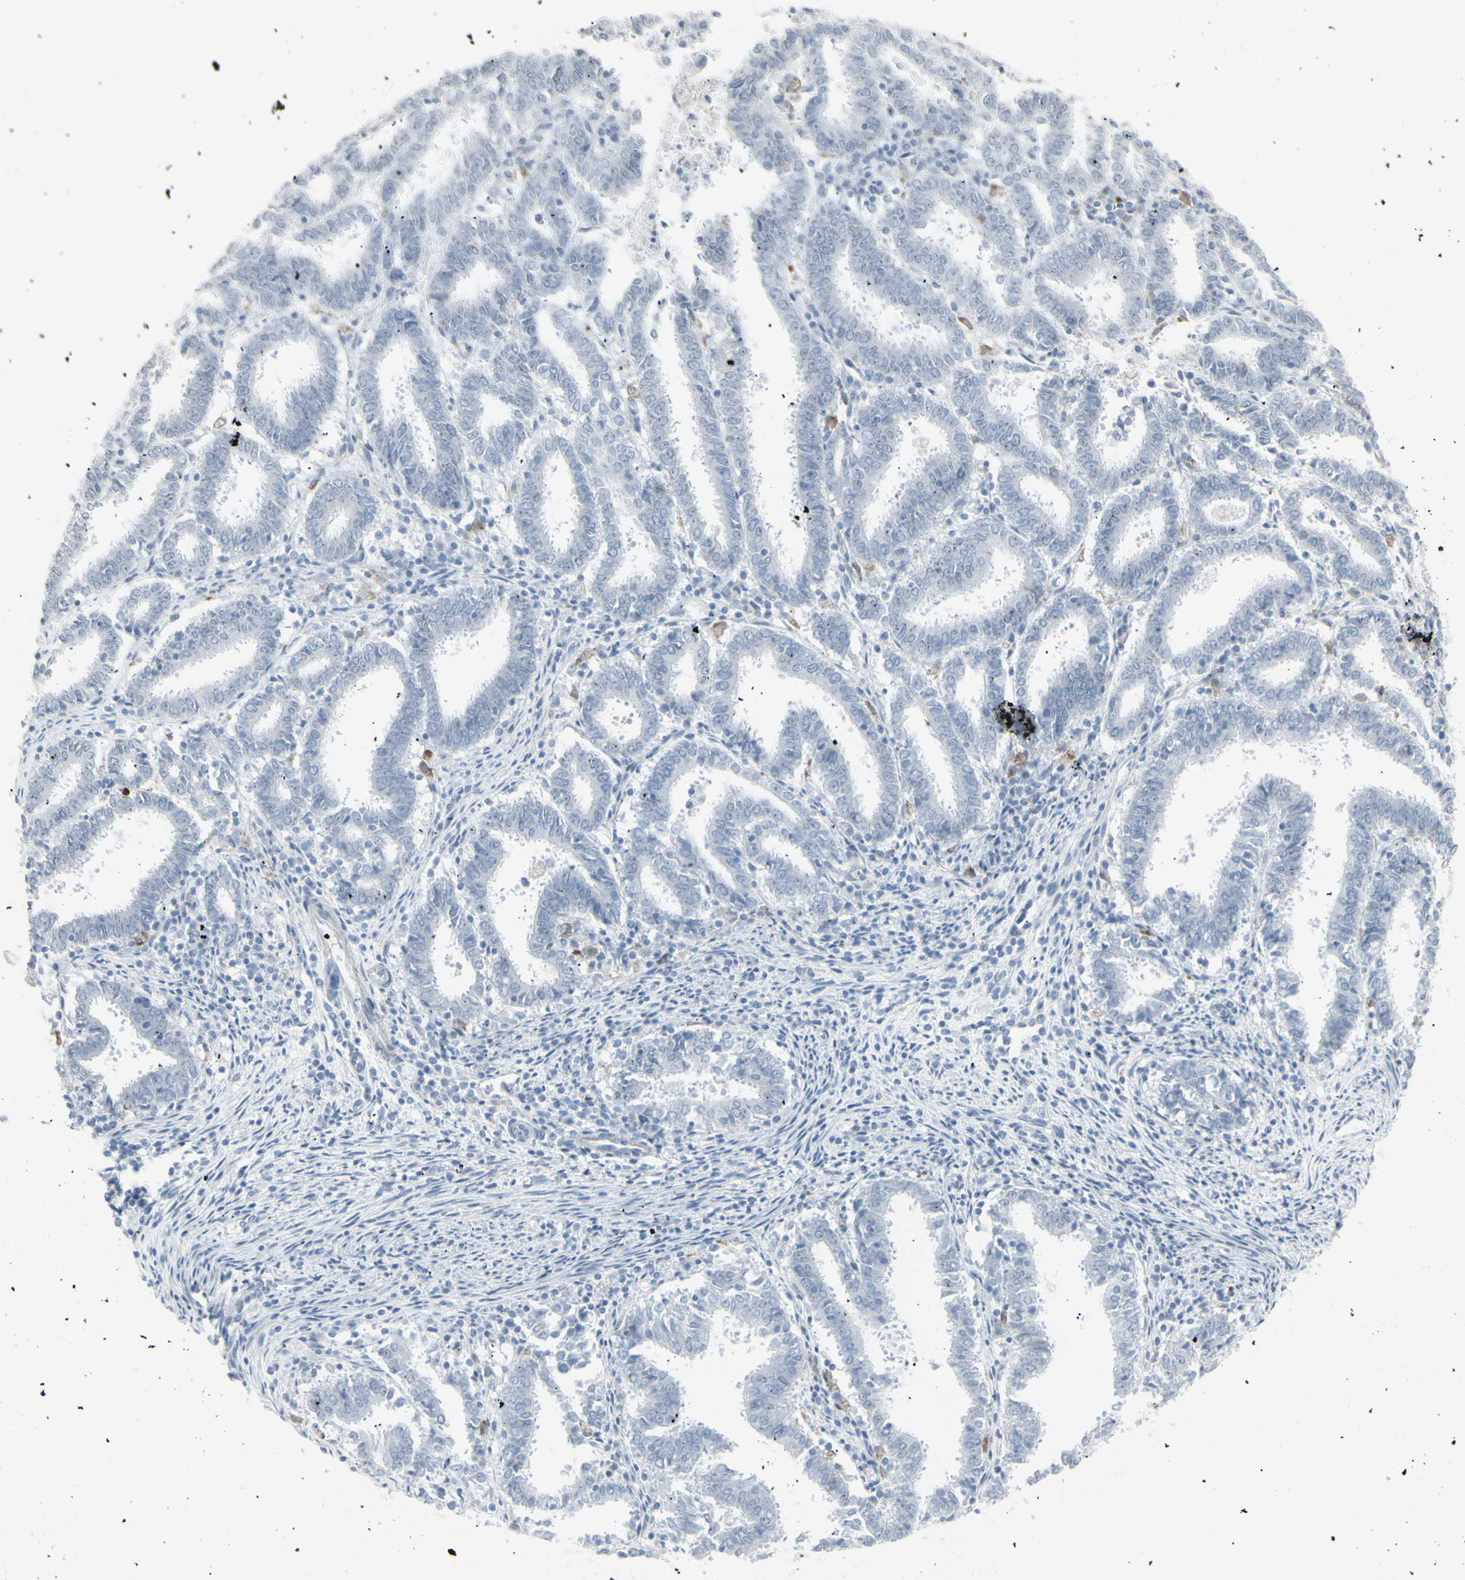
{"staining": {"intensity": "negative", "quantity": "none", "location": "none"}, "tissue": "endometrial cancer", "cell_type": "Tumor cells", "image_type": "cancer", "snomed": [{"axis": "morphology", "description": "Adenocarcinoma, NOS"}, {"axis": "topography", "description": "Uterus"}], "caption": "Tumor cells show no significant expression in endometrial cancer. The staining was performed using DAB to visualize the protein expression in brown, while the nuclei were stained in blue with hematoxylin (Magnification: 20x).", "gene": "YBX2", "patient": {"sex": "female", "age": 83}}